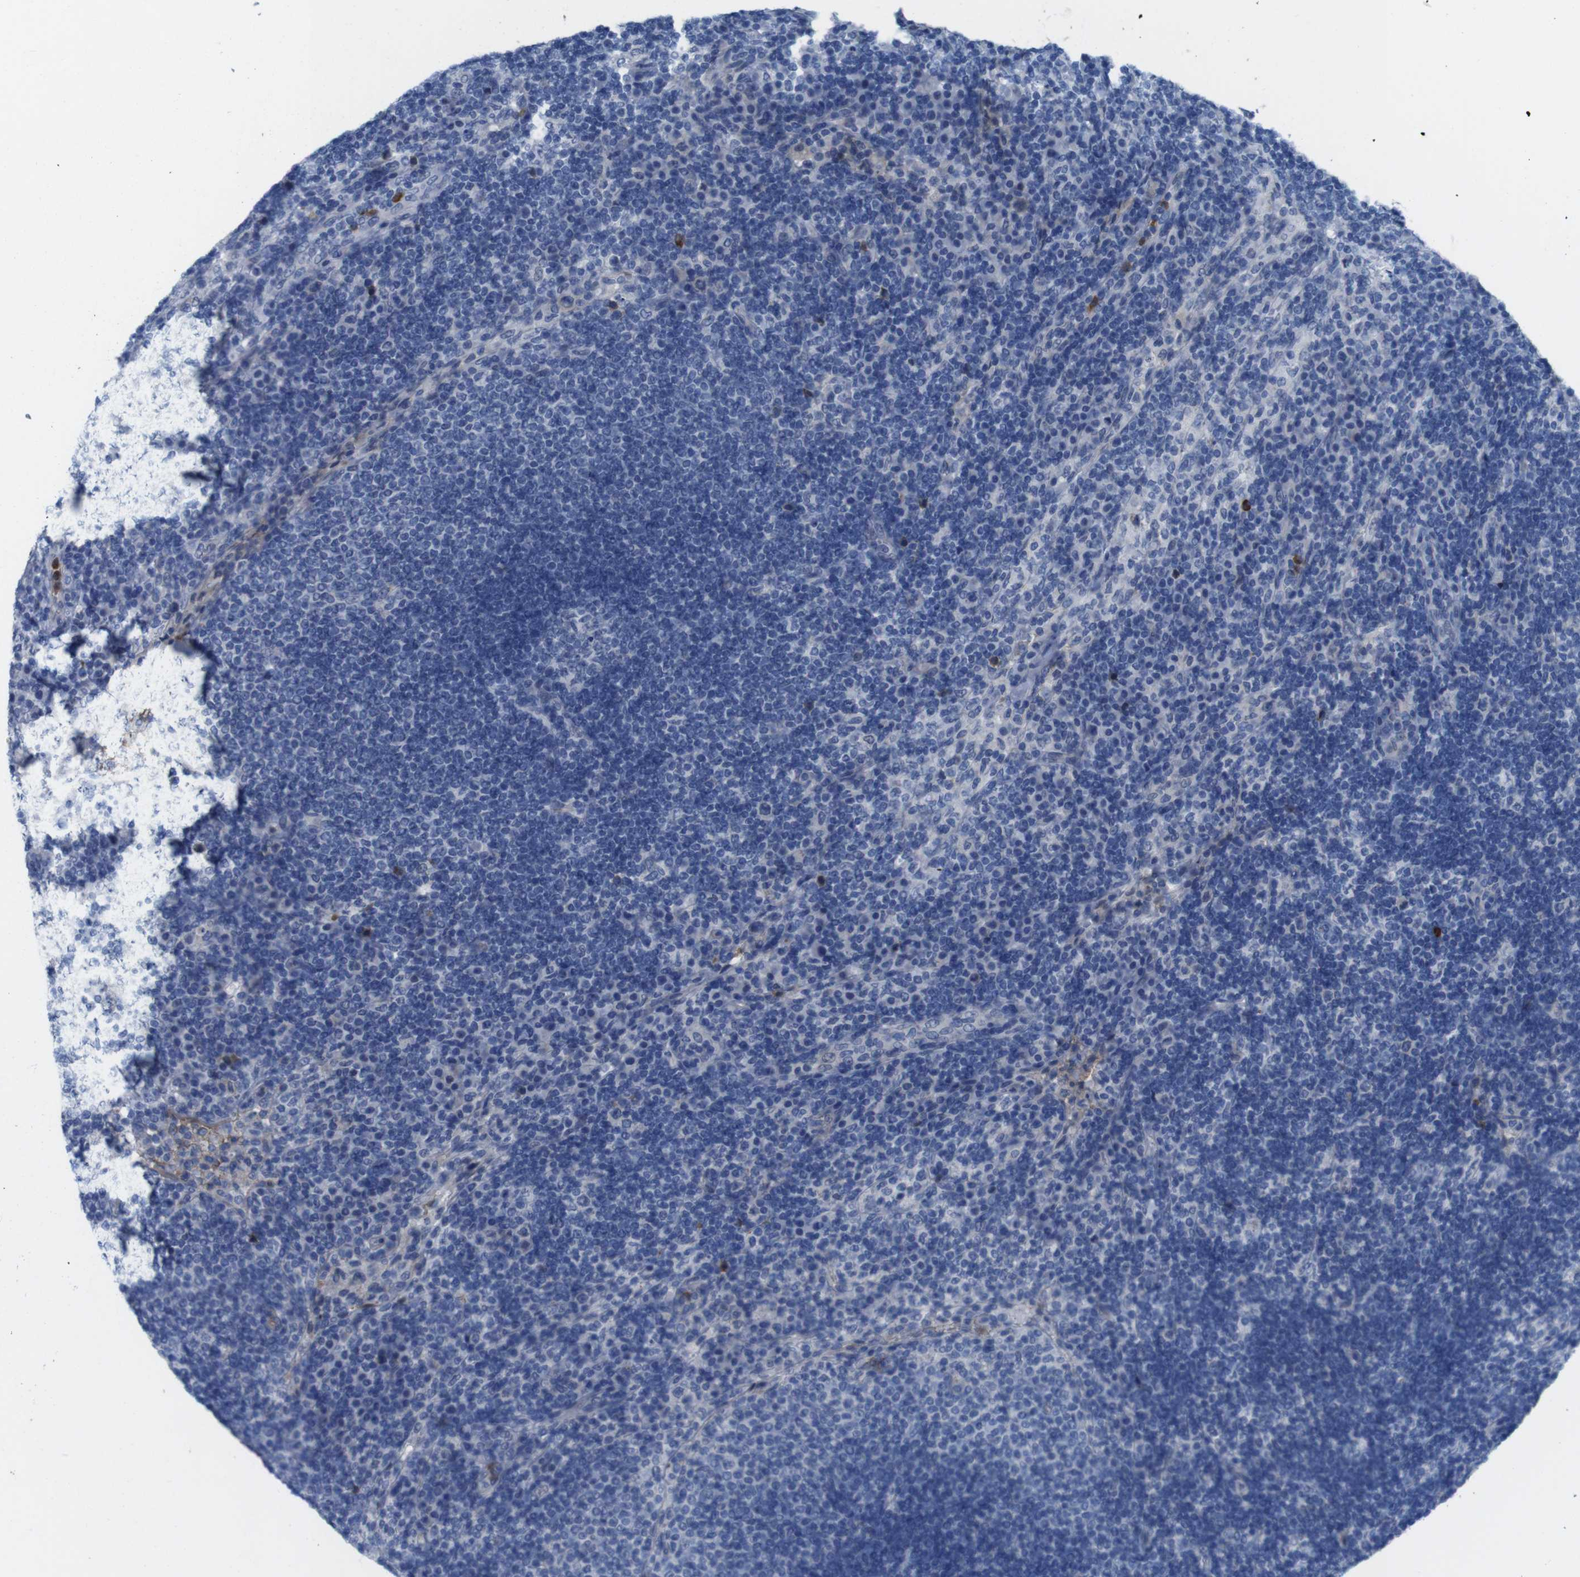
{"staining": {"intensity": "negative", "quantity": "none", "location": "none"}, "tissue": "lymph node", "cell_type": "Germinal center cells", "image_type": "normal", "snomed": [{"axis": "morphology", "description": "Normal tissue, NOS"}, {"axis": "topography", "description": "Lymph node"}], "caption": "A high-resolution photomicrograph shows immunohistochemistry (IHC) staining of unremarkable lymph node, which shows no significant expression in germinal center cells. The staining was performed using DAB to visualize the protein expression in brown, while the nuclei were stained in blue with hematoxylin (Magnification: 20x).", "gene": "C1RL", "patient": {"sex": "female", "age": 53}}